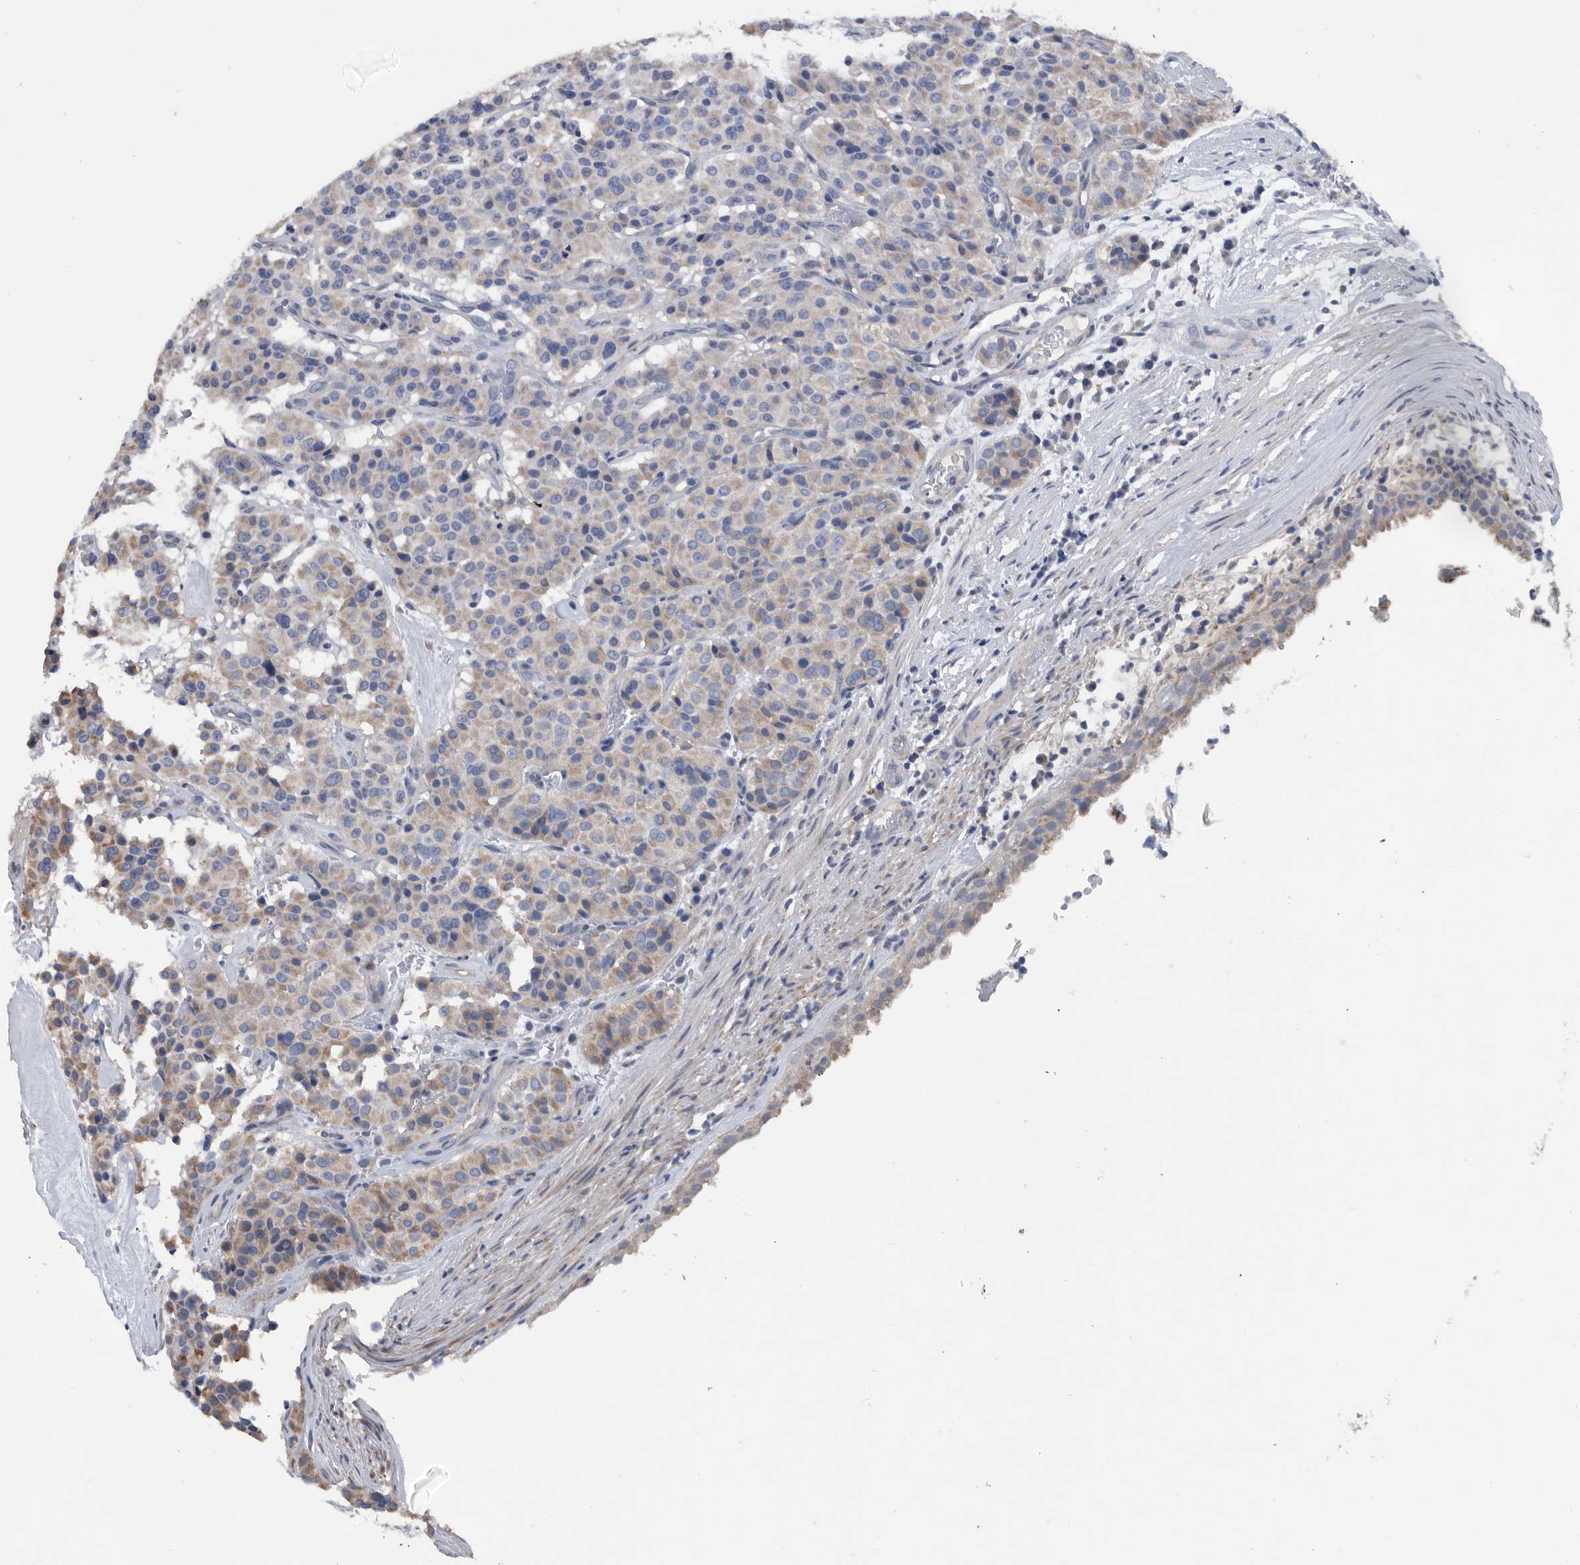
{"staining": {"intensity": "weak", "quantity": "25%-75%", "location": "cytoplasmic/membranous"}, "tissue": "carcinoid", "cell_type": "Tumor cells", "image_type": "cancer", "snomed": [{"axis": "morphology", "description": "Carcinoid, malignant, NOS"}, {"axis": "topography", "description": "Lung"}], "caption": "Protein expression analysis of carcinoid reveals weak cytoplasmic/membranous expression in about 25%-75% of tumor cells. Immunohistochemistry stains the protein of interest in brown and the nuclei are stained blue.", "gene": "NRBP1", "patient": {"sex": "male", "age": 30}}